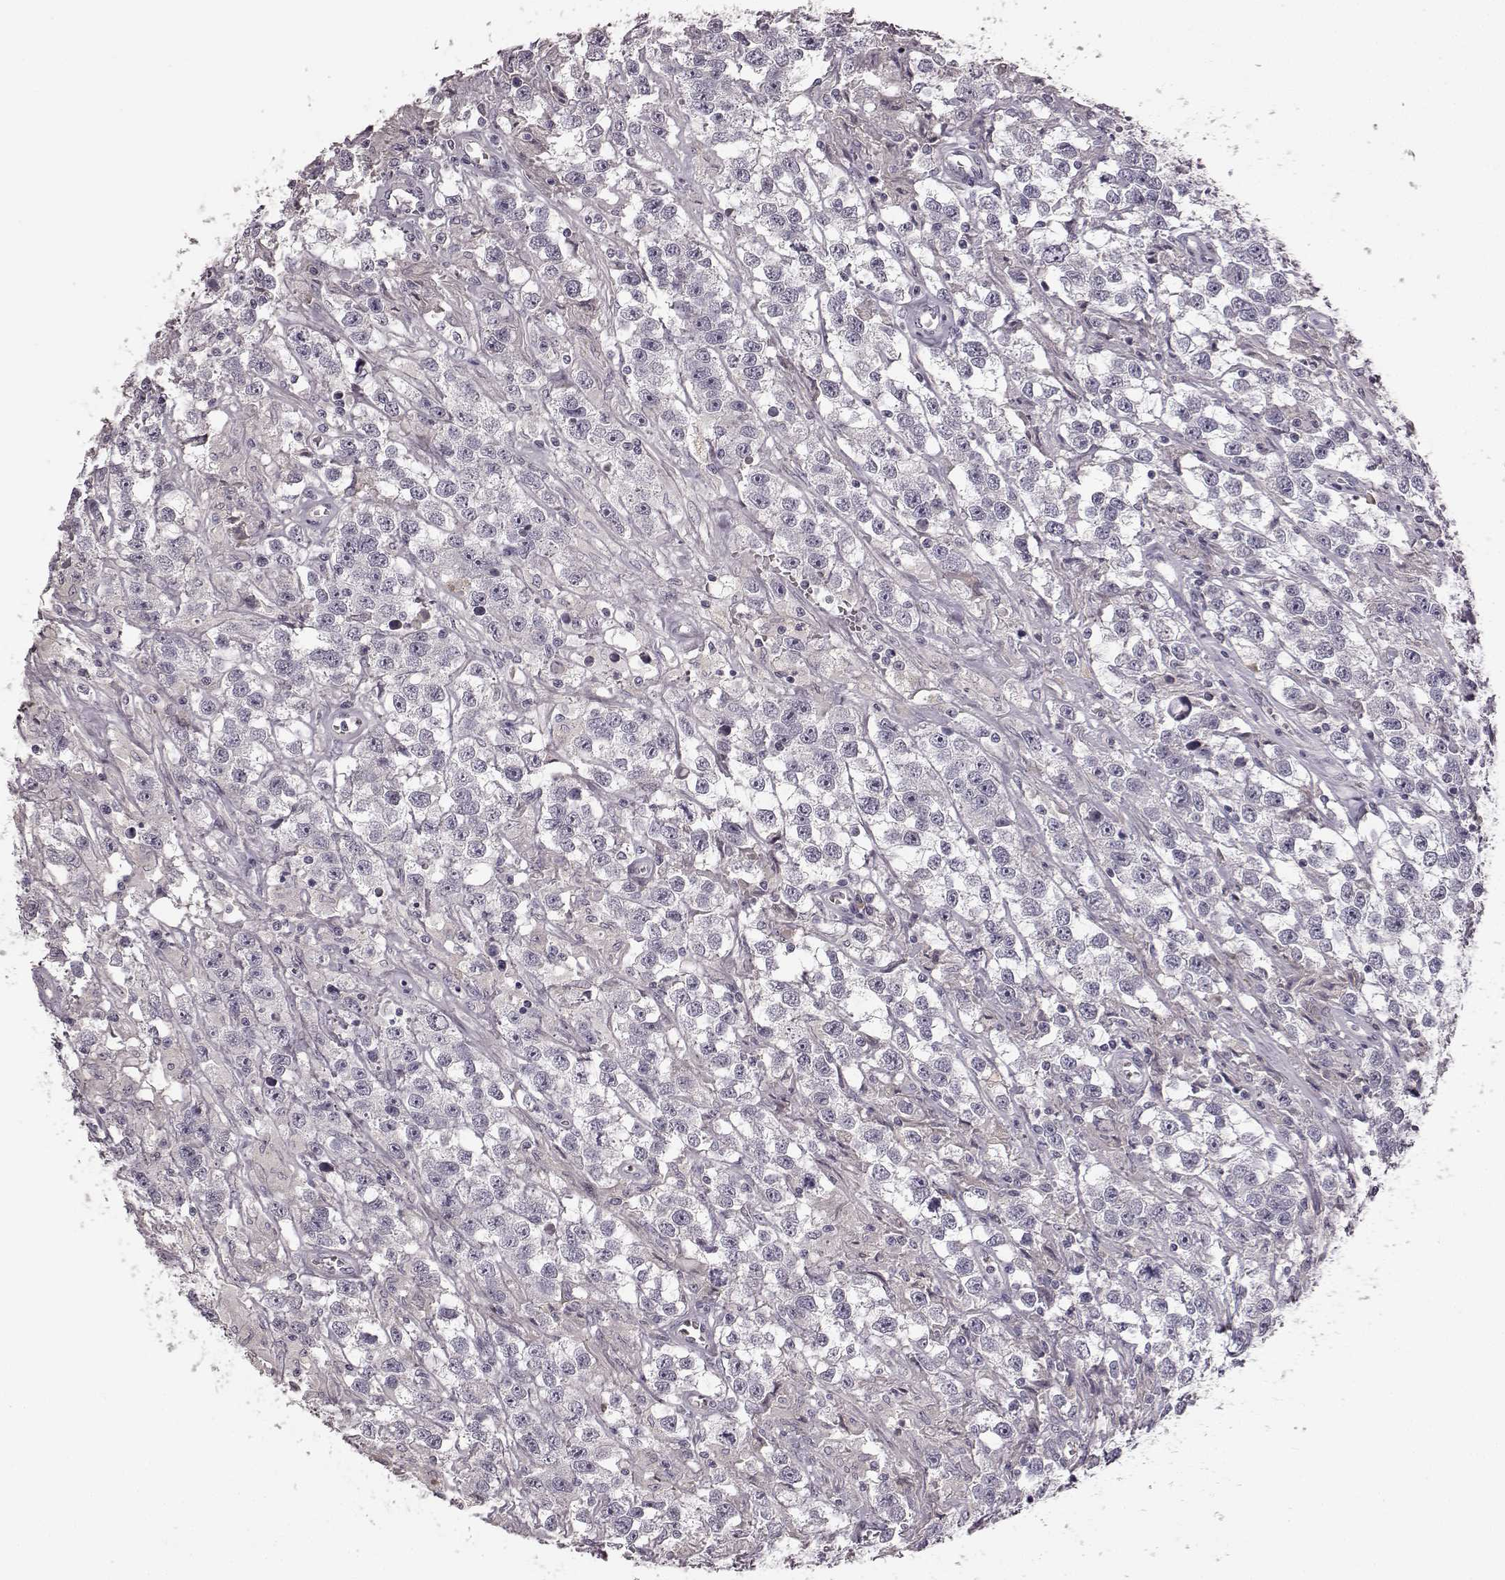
{"staining": {"intensity": "negative", "quantity": "none", "location": "none"}, "tissue": "testis cancer", "cell_type": "Tumor cells", "image_type": "cancer", "snomed": [{"axis": "morphology", "description": "Seminoma, NOS"}, {"axis": "topography", "description": "Testis"}], "caption": "Immunohistochemistry photomicrograph of testis seminoma stained for a protein (brown), which reveals no expression in tumor cells.", "gene": "MIA", "patient": {"sex": "male", "age": 43}}